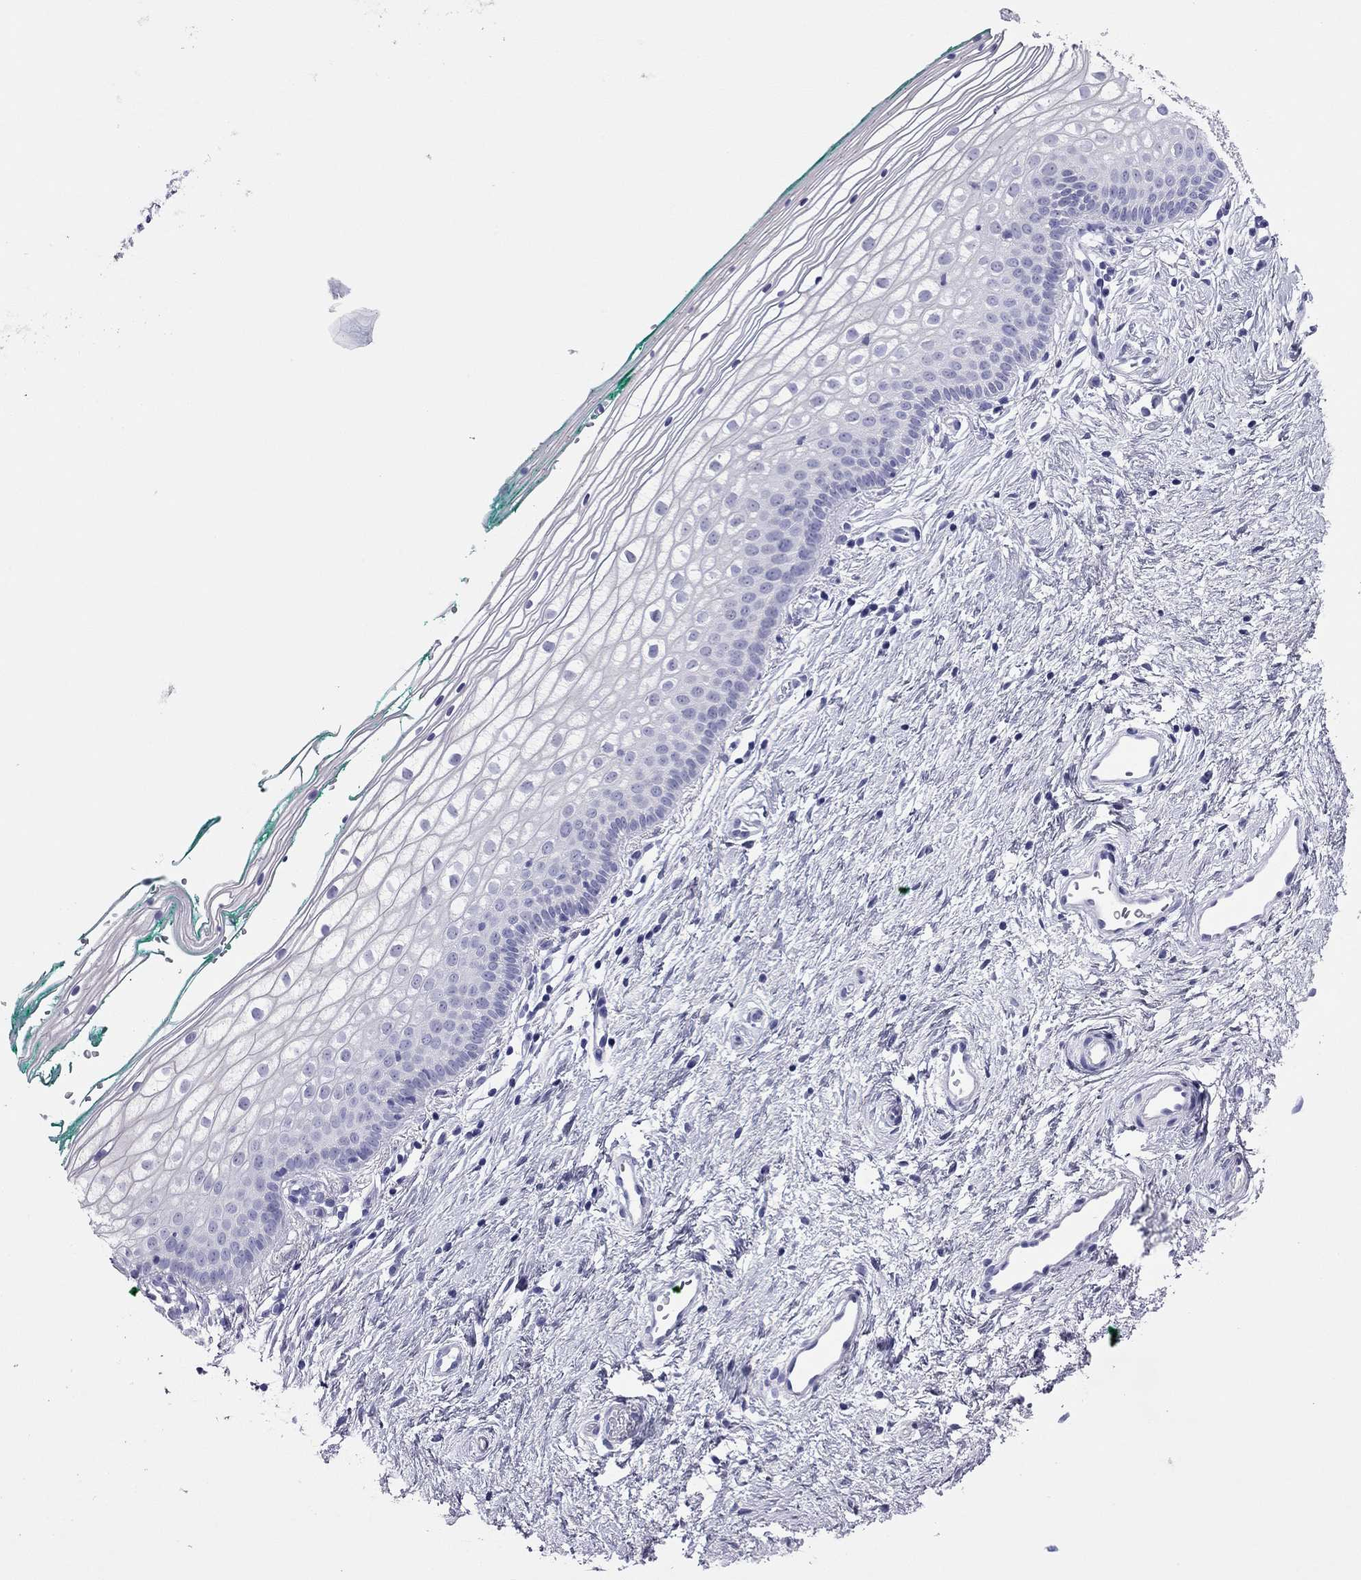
{"staining": {"intensity": "negative", "quantity": "none", "location": "none"}, "tissue": "vagina", "cell_type": "Squamous epithelial cells", "image_type": "normal", "snomed": [{"axis": "morphology", "description": "Normal tissue, NOS"}, {"axis": "topography", "description": "Vagina"}], "caption": "Image shows no protein staining in squamous epithelial cells of unremarkable vagina.", "gene": "ODF4", "patient": {"sex": "female", "age": 36}}